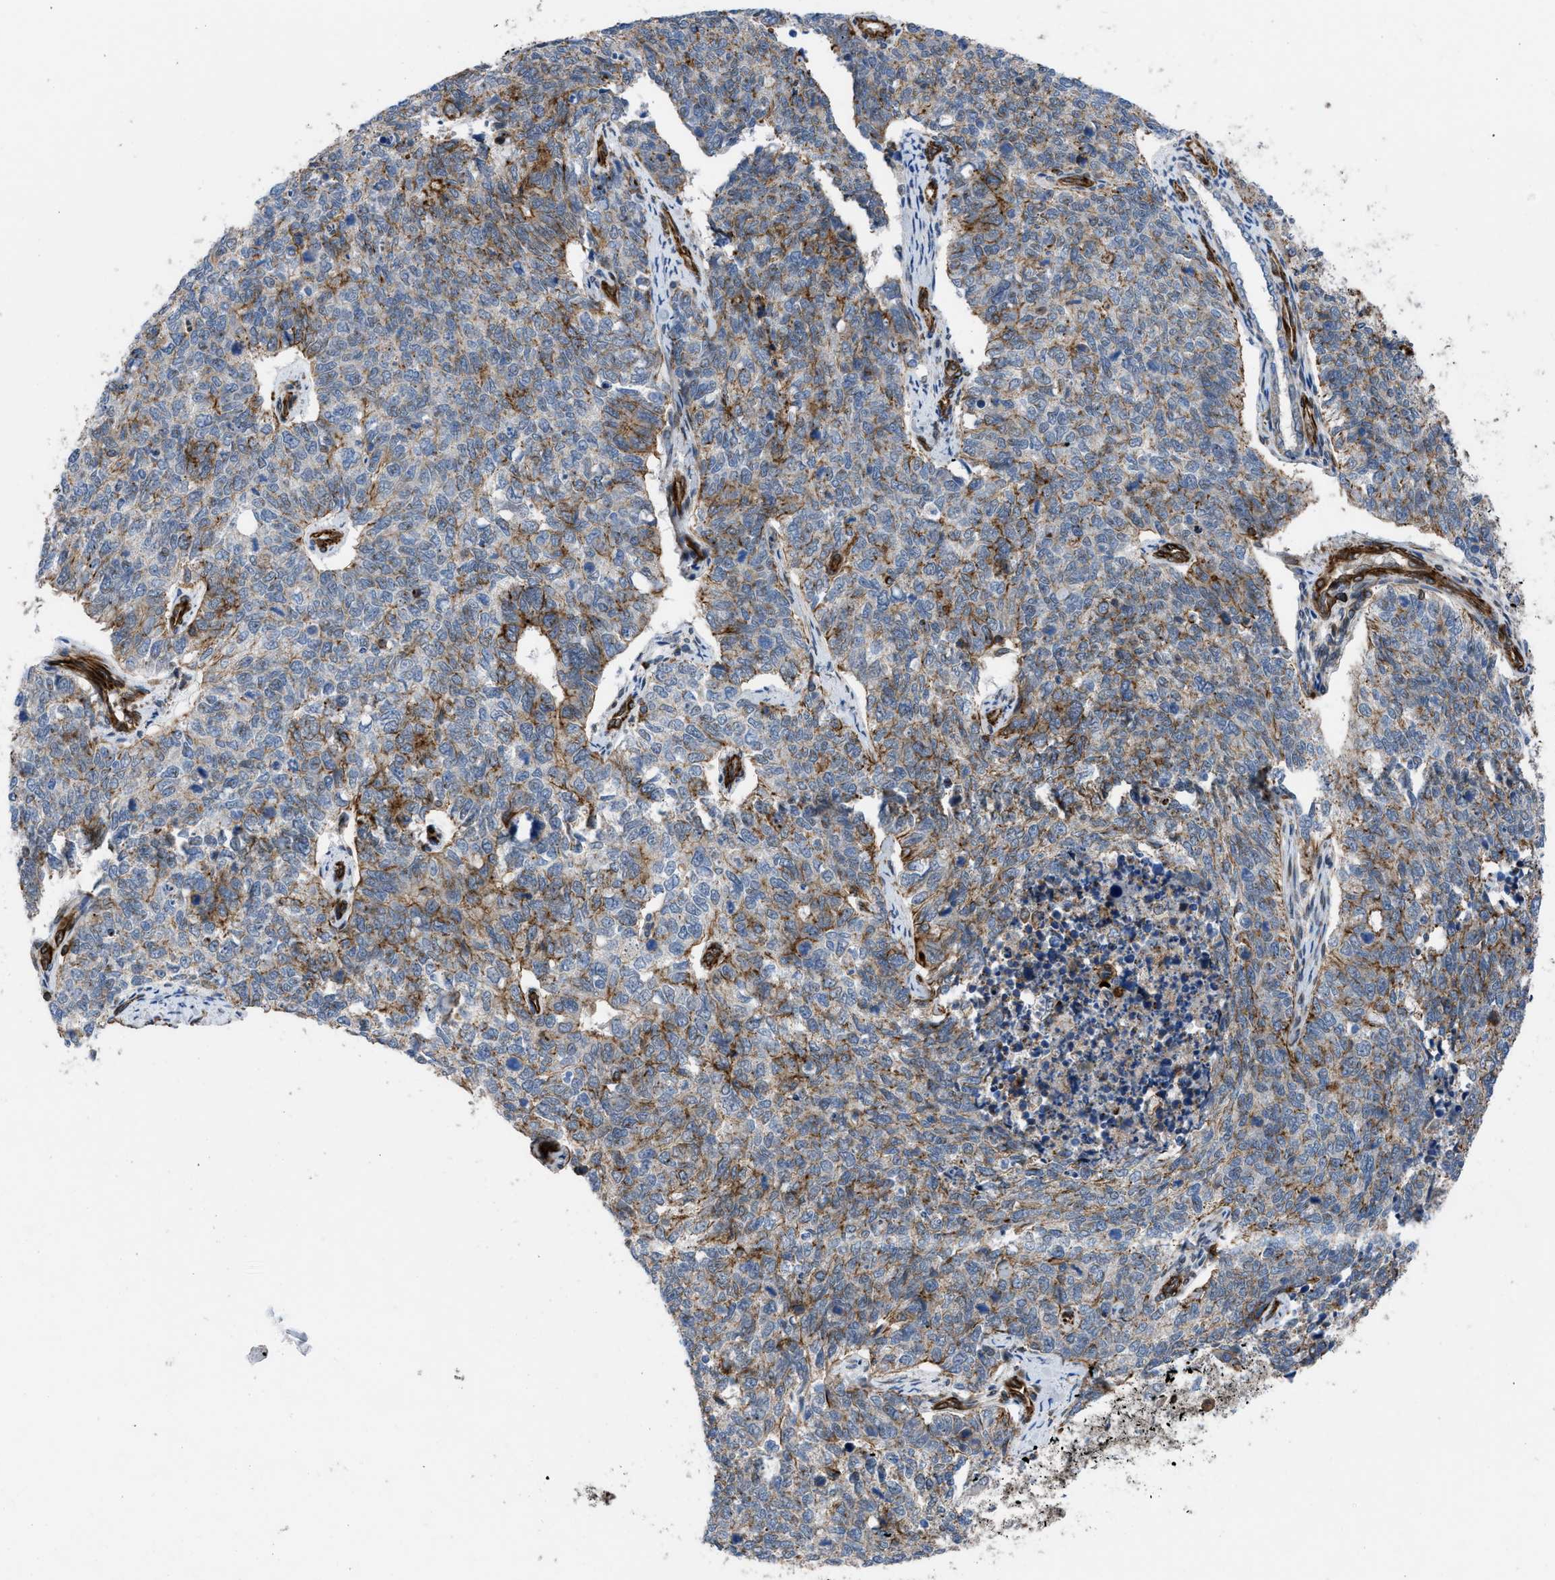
{"staining": {"intensity": "moderate", "quantity": "25%-75%", "location": "cytoplasmic/membranous"}, "tissue": "cervical cancer", "cell_type": "Tumor cells", "image_type": "cancer", "snomed": [{"axis": "morphology", "description": "Squamous cell carcinoma, NOS"}, {"axis": "topography", "description": "Cervix"}], "caption": "DAB immunohistochemical staining of cervical squamous cell carcinoma displays moderate cytoplasmic/membranous protein expression in approximately 25%-75% of tumor cells.", "gene": "PTPRE", "patient": {"sex": "female", "age": 63}}